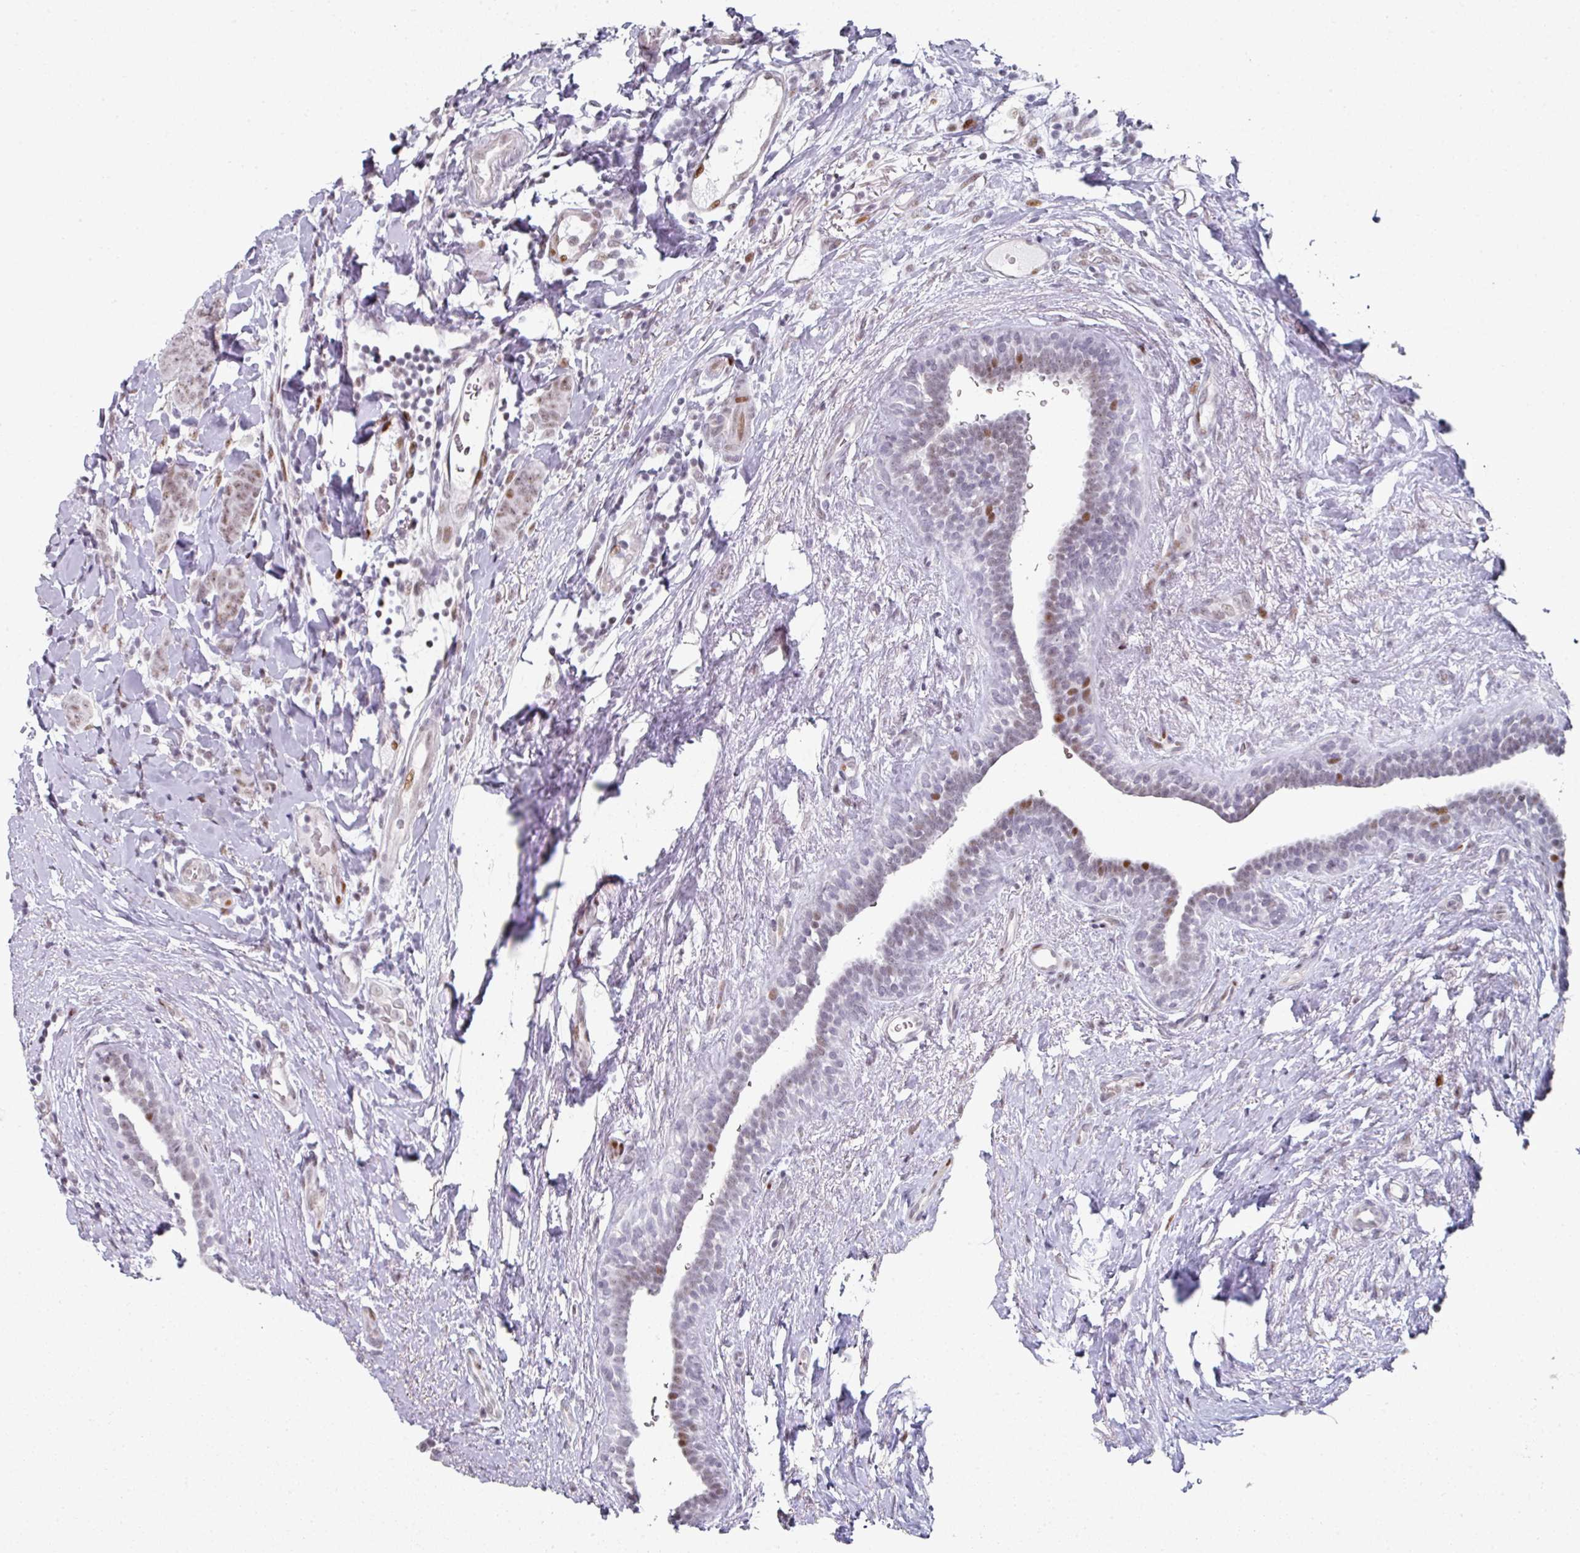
{"staining": {"intensity": "weak", "quantity": ">75%", "location": "nuclear"}, "tissue": "breast cancer", "cell_type": "Tumor cells", "image_type": "cancer", "snomed": [{"axis": "morphology", "description": "Duct carcinoma"}, {"axis": "topography", "description": "Breast"}], "caption": "Protein expression analysis of breast cancer shows weak nuclear expression in about >75% of tumor cells.", "gene": "SF3B5", "patient": {"sex": "female", "age": 40}}